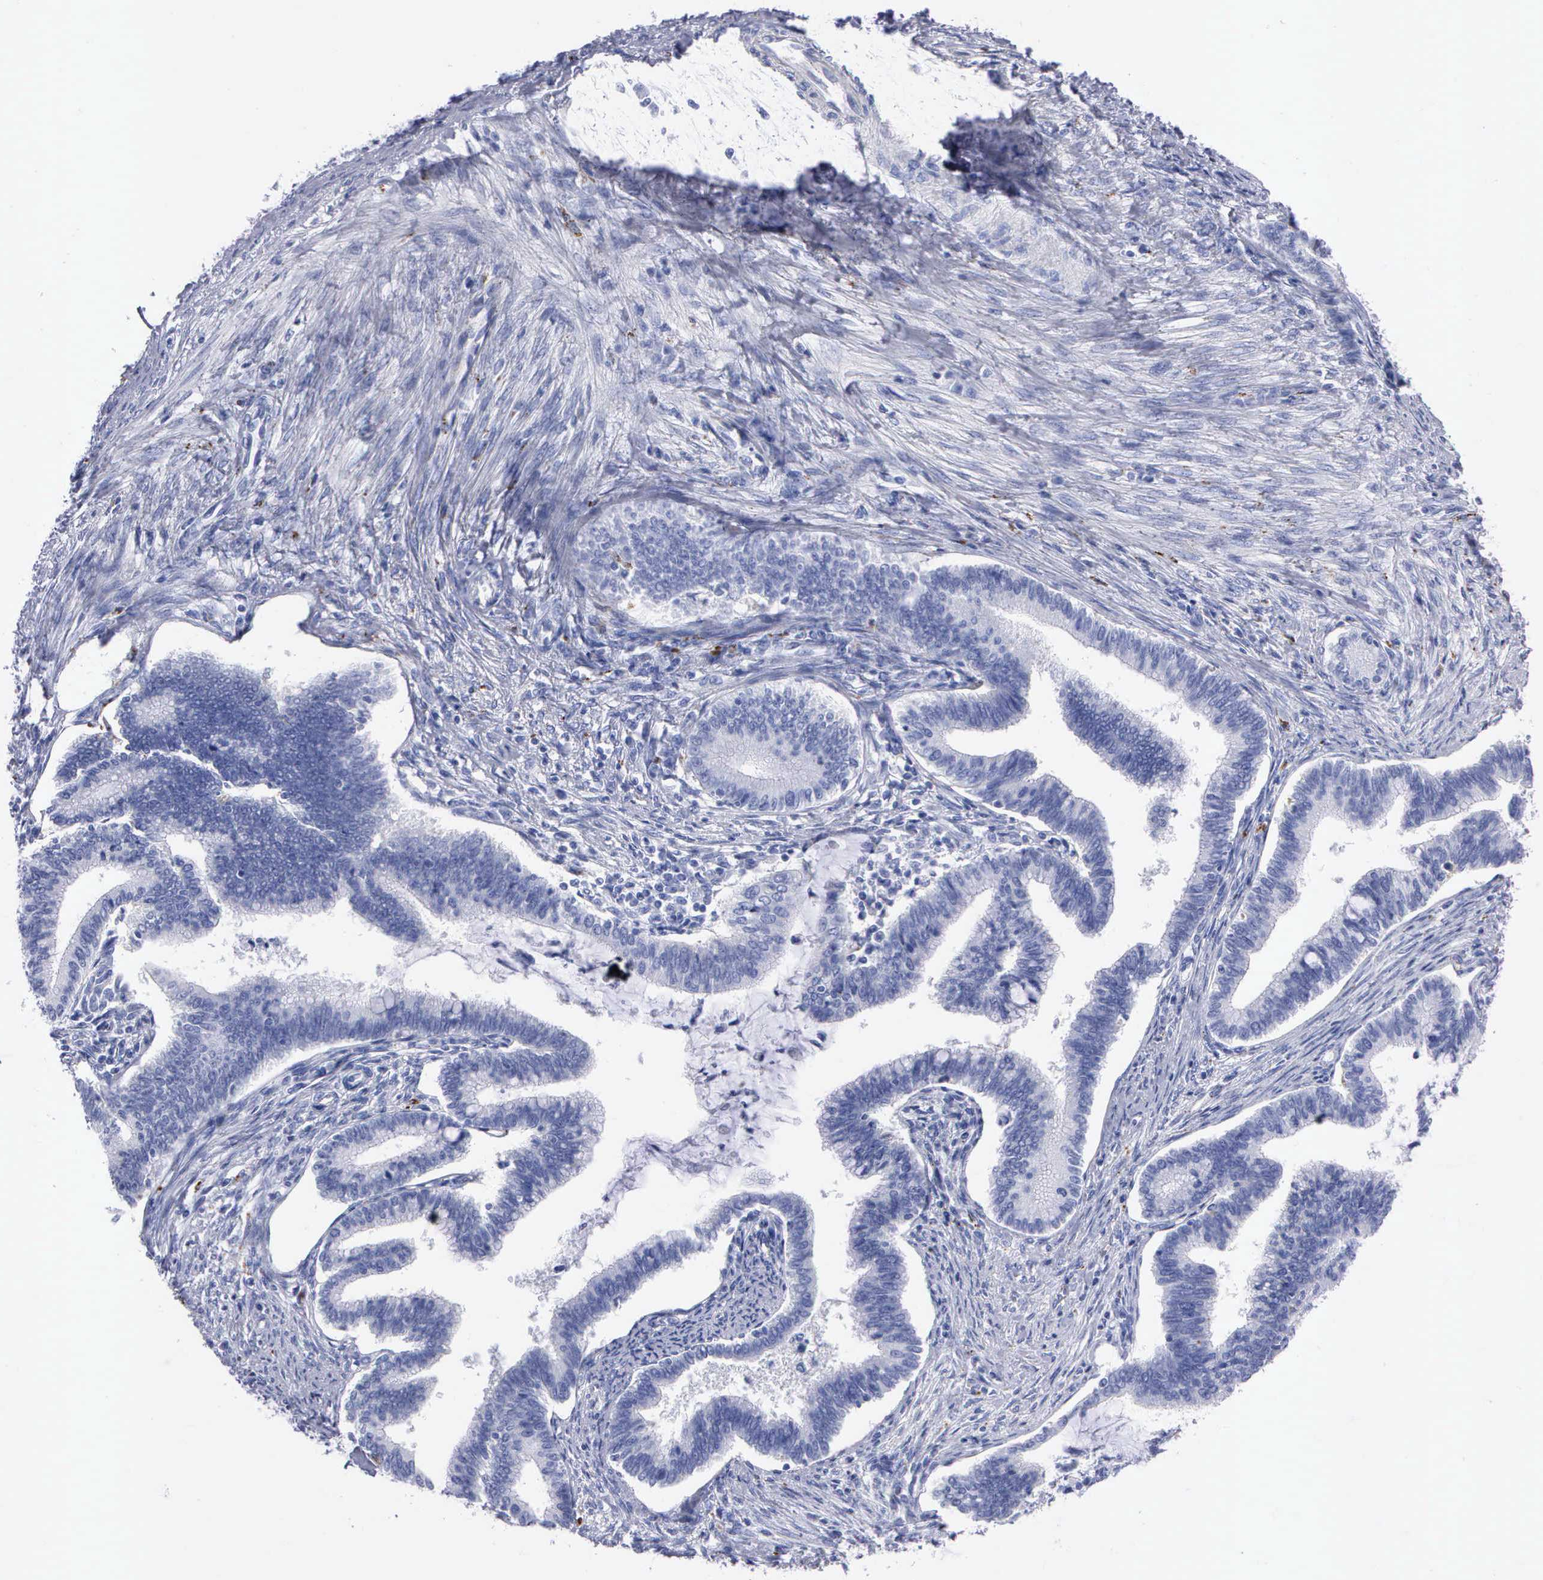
{"staining": {"intensity": "negative", "quantity": "none", "location": "none"}, "tissue": "cervical cancer", "cell_type": "Tumor cells", "image_type": "cancer", "snomed": [{"axis": "morphology", "description": "Adenocarcinoma, NOS"}, {"axis": "topography", "description": "Cervix"}], "caption": "Cervical adenocarcinoma stained for a protein using immunohistochemistry (IHC) demonstrates no staining tumor cells.", "gene": "CTSL", "patient": {"sex": "female", "age": 36}}